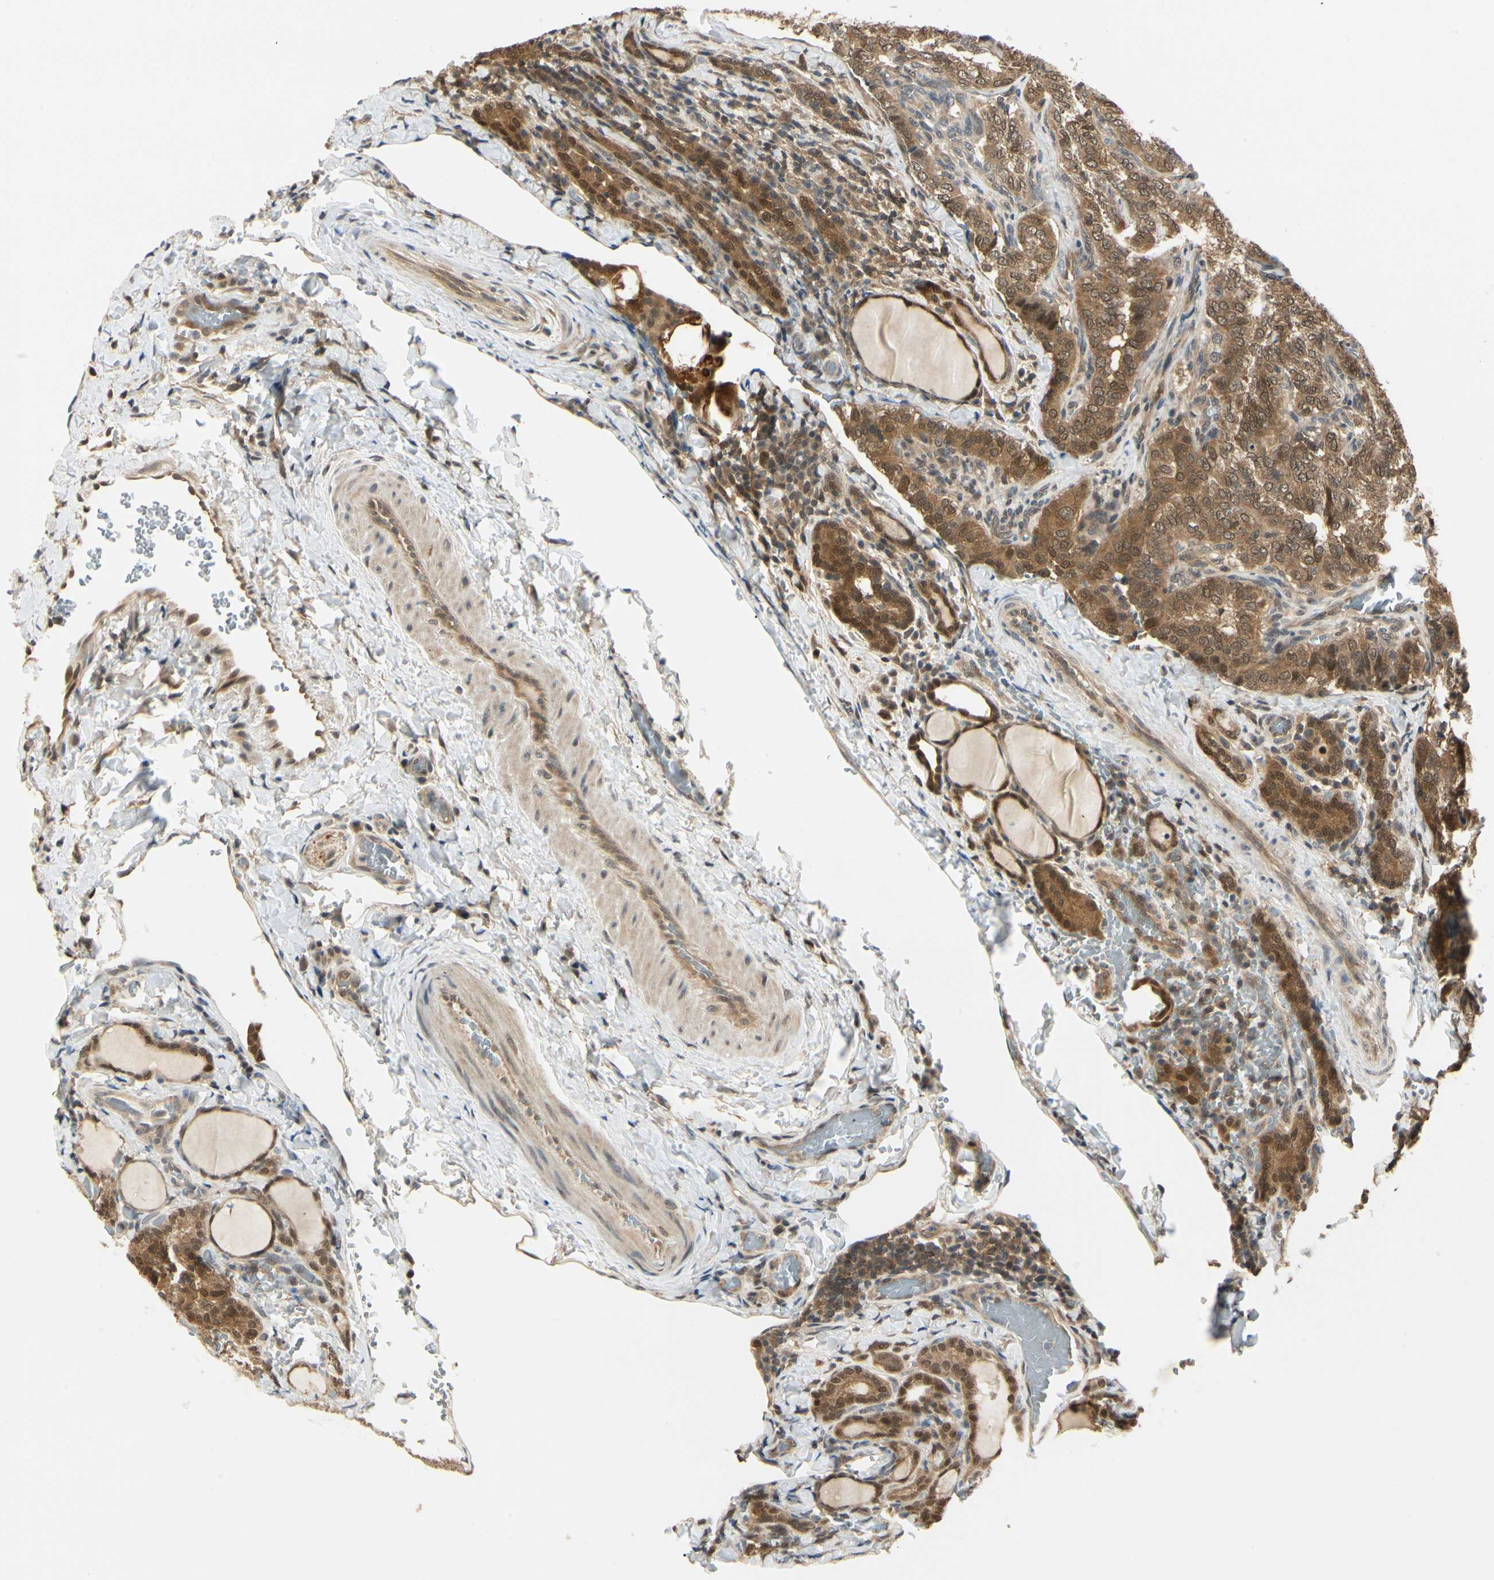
{"staining": {"intensity": "moderate", "quantity": ">75%", "location": "cytoplasmic/membranous,nuclear"}, "tissue": "thyroid cancer", "cell_type": "Tumor cells", "image_type": "cancer", "snomed": [{"axis": "morphology", "description": "Normal tissue, NOS"}, {"axis": "morphology", "description": "Papillary adenocarcinoma, NOS"}, {"axis": "topography", "description": "Thyroid gland"}], "caption": "Brown immunohistochemical staining in human papillary adenocarcinoma (thyroid) displays moderate cytoplasmic/membranous and nuclear expression in approximately >75% of tumor cells.", "gene": "UBE2Z", "patient": {"sex": "female", "age": 30}}